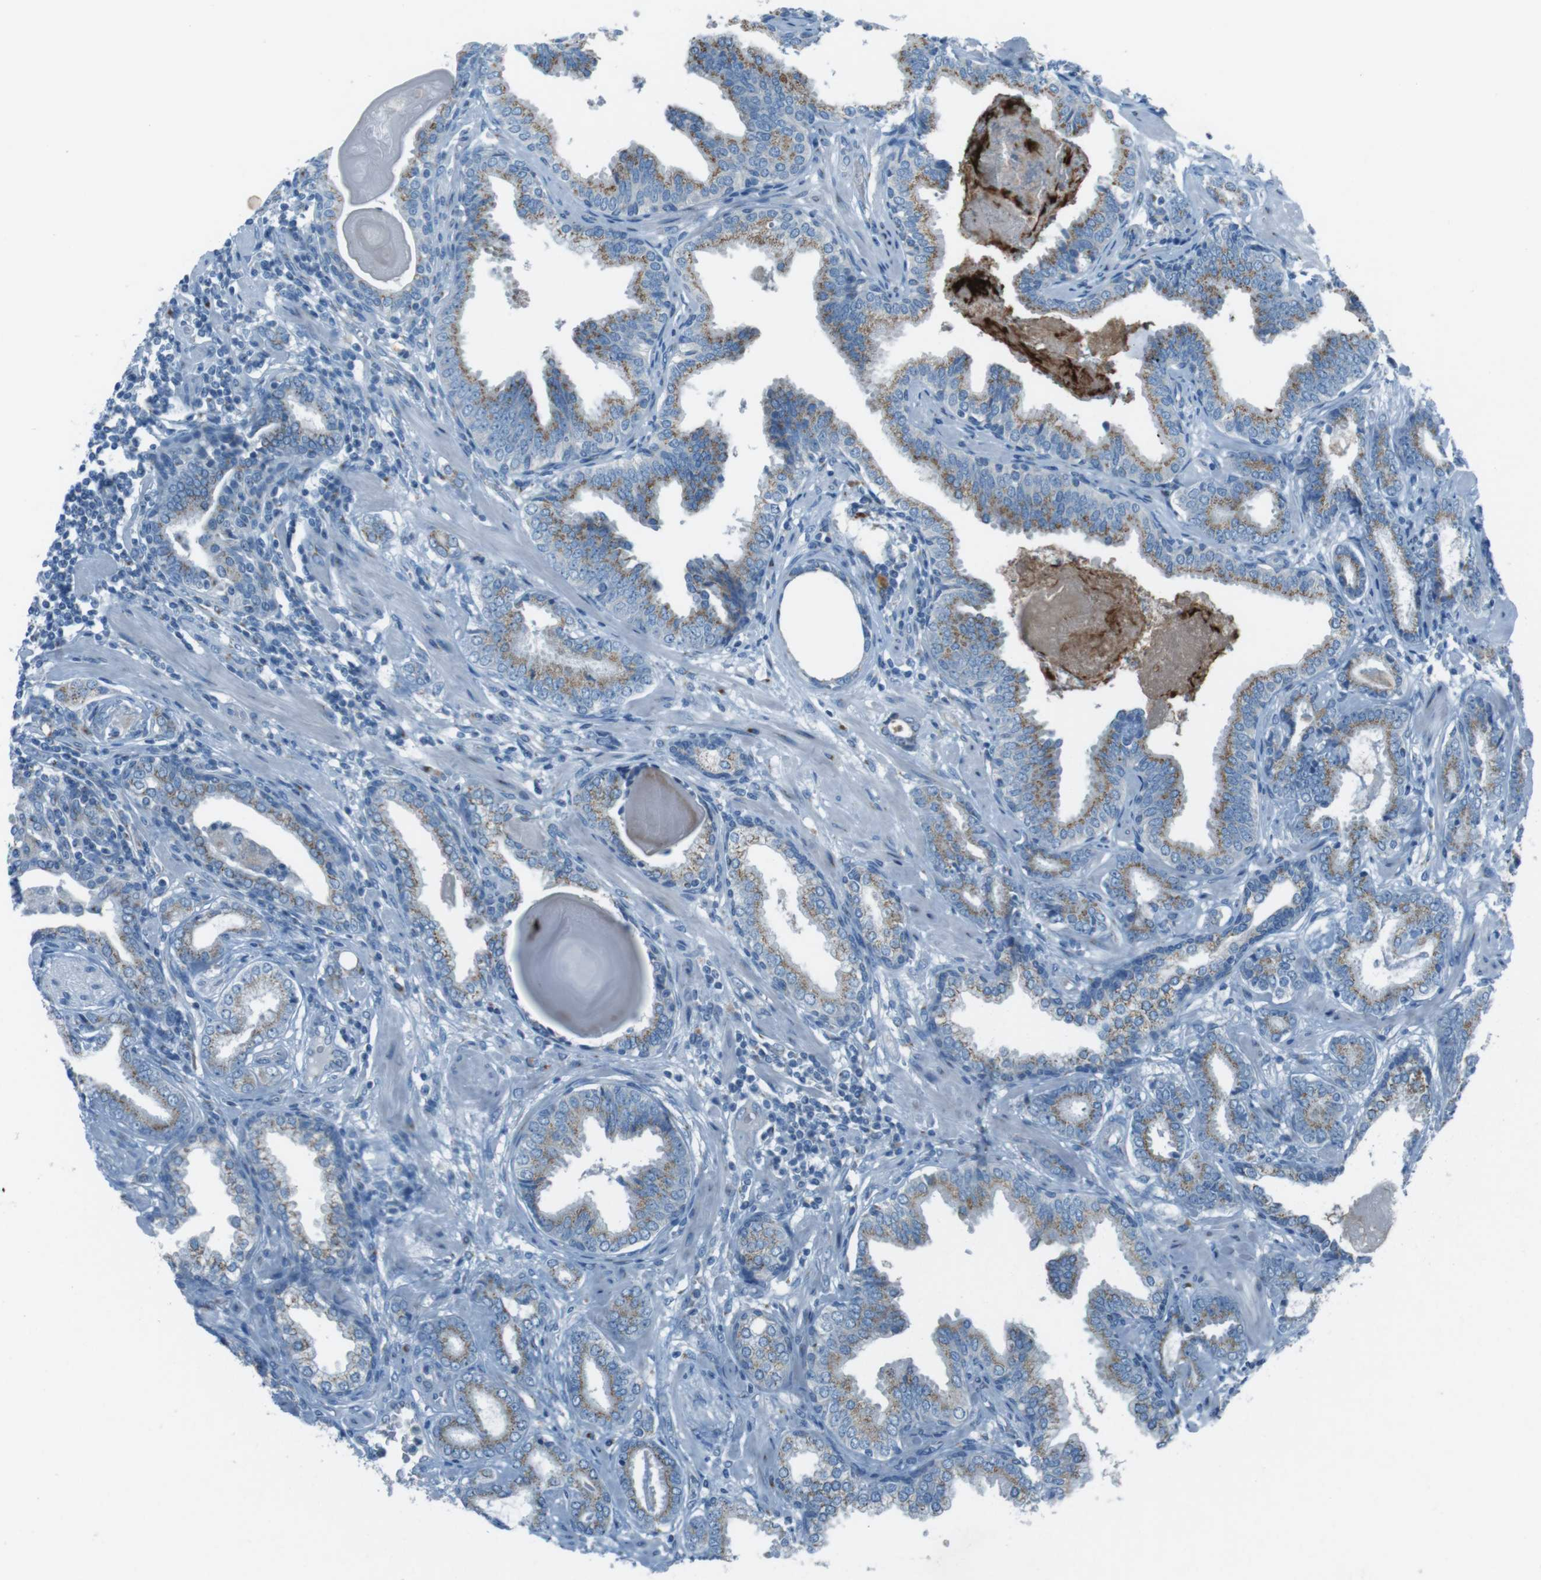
{"staining": {"intensity": "weak", "quantity": "25%-75%", "location": "cytoplasmic/membranous"}, "tissue": "prostate cancer", "cell_type": "Tumor cells", "image_type": "cancer", "snomed": [{"axis": "morphology", "description": "Adenocarcinoma, Low grade"}, {"axis": "topography", "description": "Prostate"}], "caption": "Immunohistochemical staining of human adenocarcinoma (low-grade) (prostate) demonstrates low levels of weak cytoplasmic/membranous protein positivity in approximately 25%-75% of tumor cells. The protein is shown in brown color, while the nuclei are stained blue.", "gene": "TXNDC15", "patient": {"sex": "male", "age": 53}}